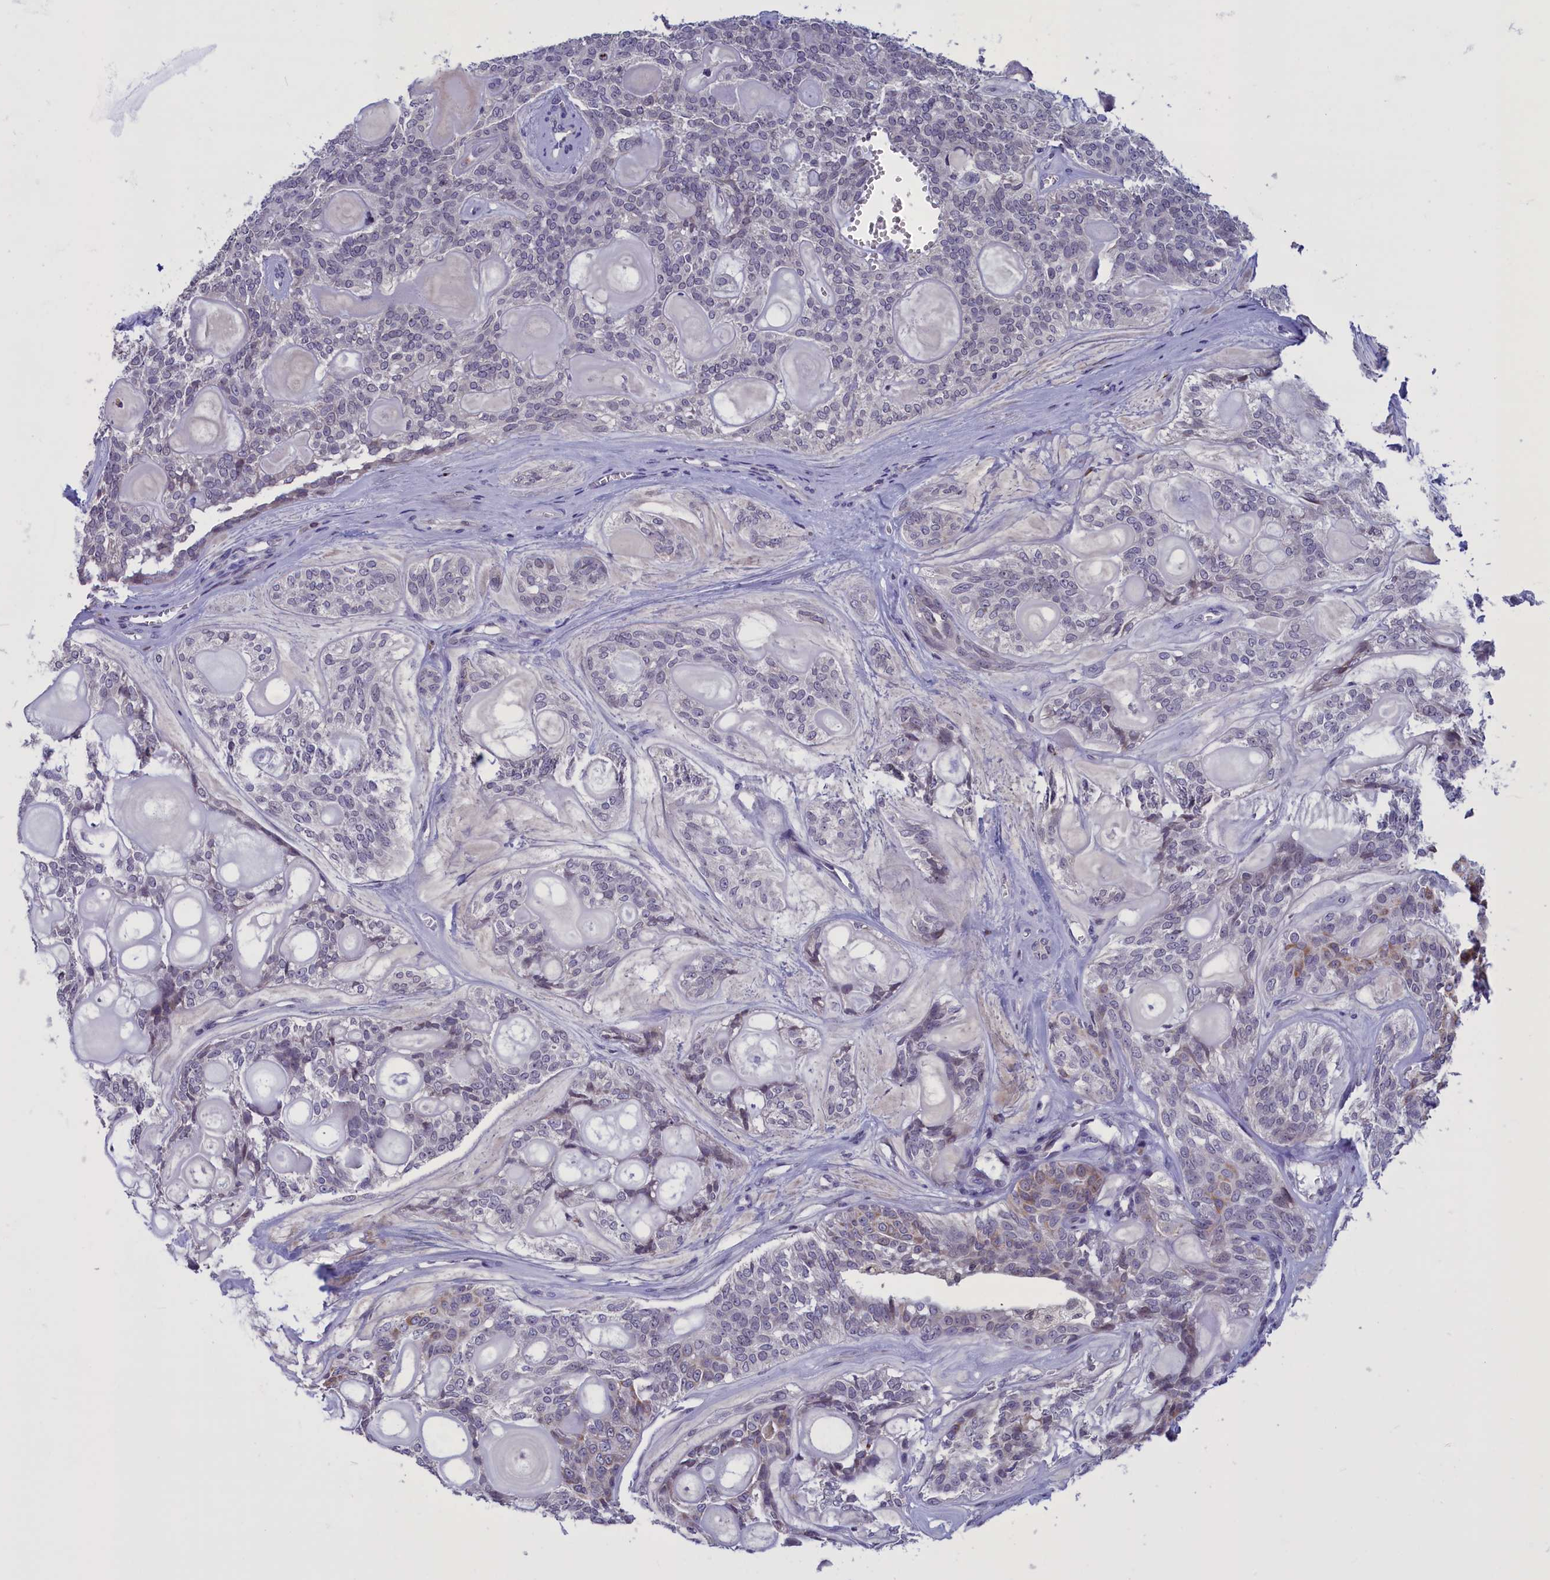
{"staining": {"intensity": "negative", "quantity": "none", "location": "none"}, "tissue": "head and neck cancer", "cell_type": "Tumor cells", "image_type": "cancer", "snomed": [{"axis": "morphology", "description": "Adenocarcinoma, NOS"}, {"axis": "topography", "description": "Head-Neck"}], "caption": "The histopathology image reveals no staining of tumor cells in adenocarcinoma (head and neck). (DAB (3,3'-diaminobenzidine) immunohistochemistry (IHC) visualized using brightfield microscopy, high magnification).", "gene": "PARS2", "patient": {"sex": "male", "age": 66}}